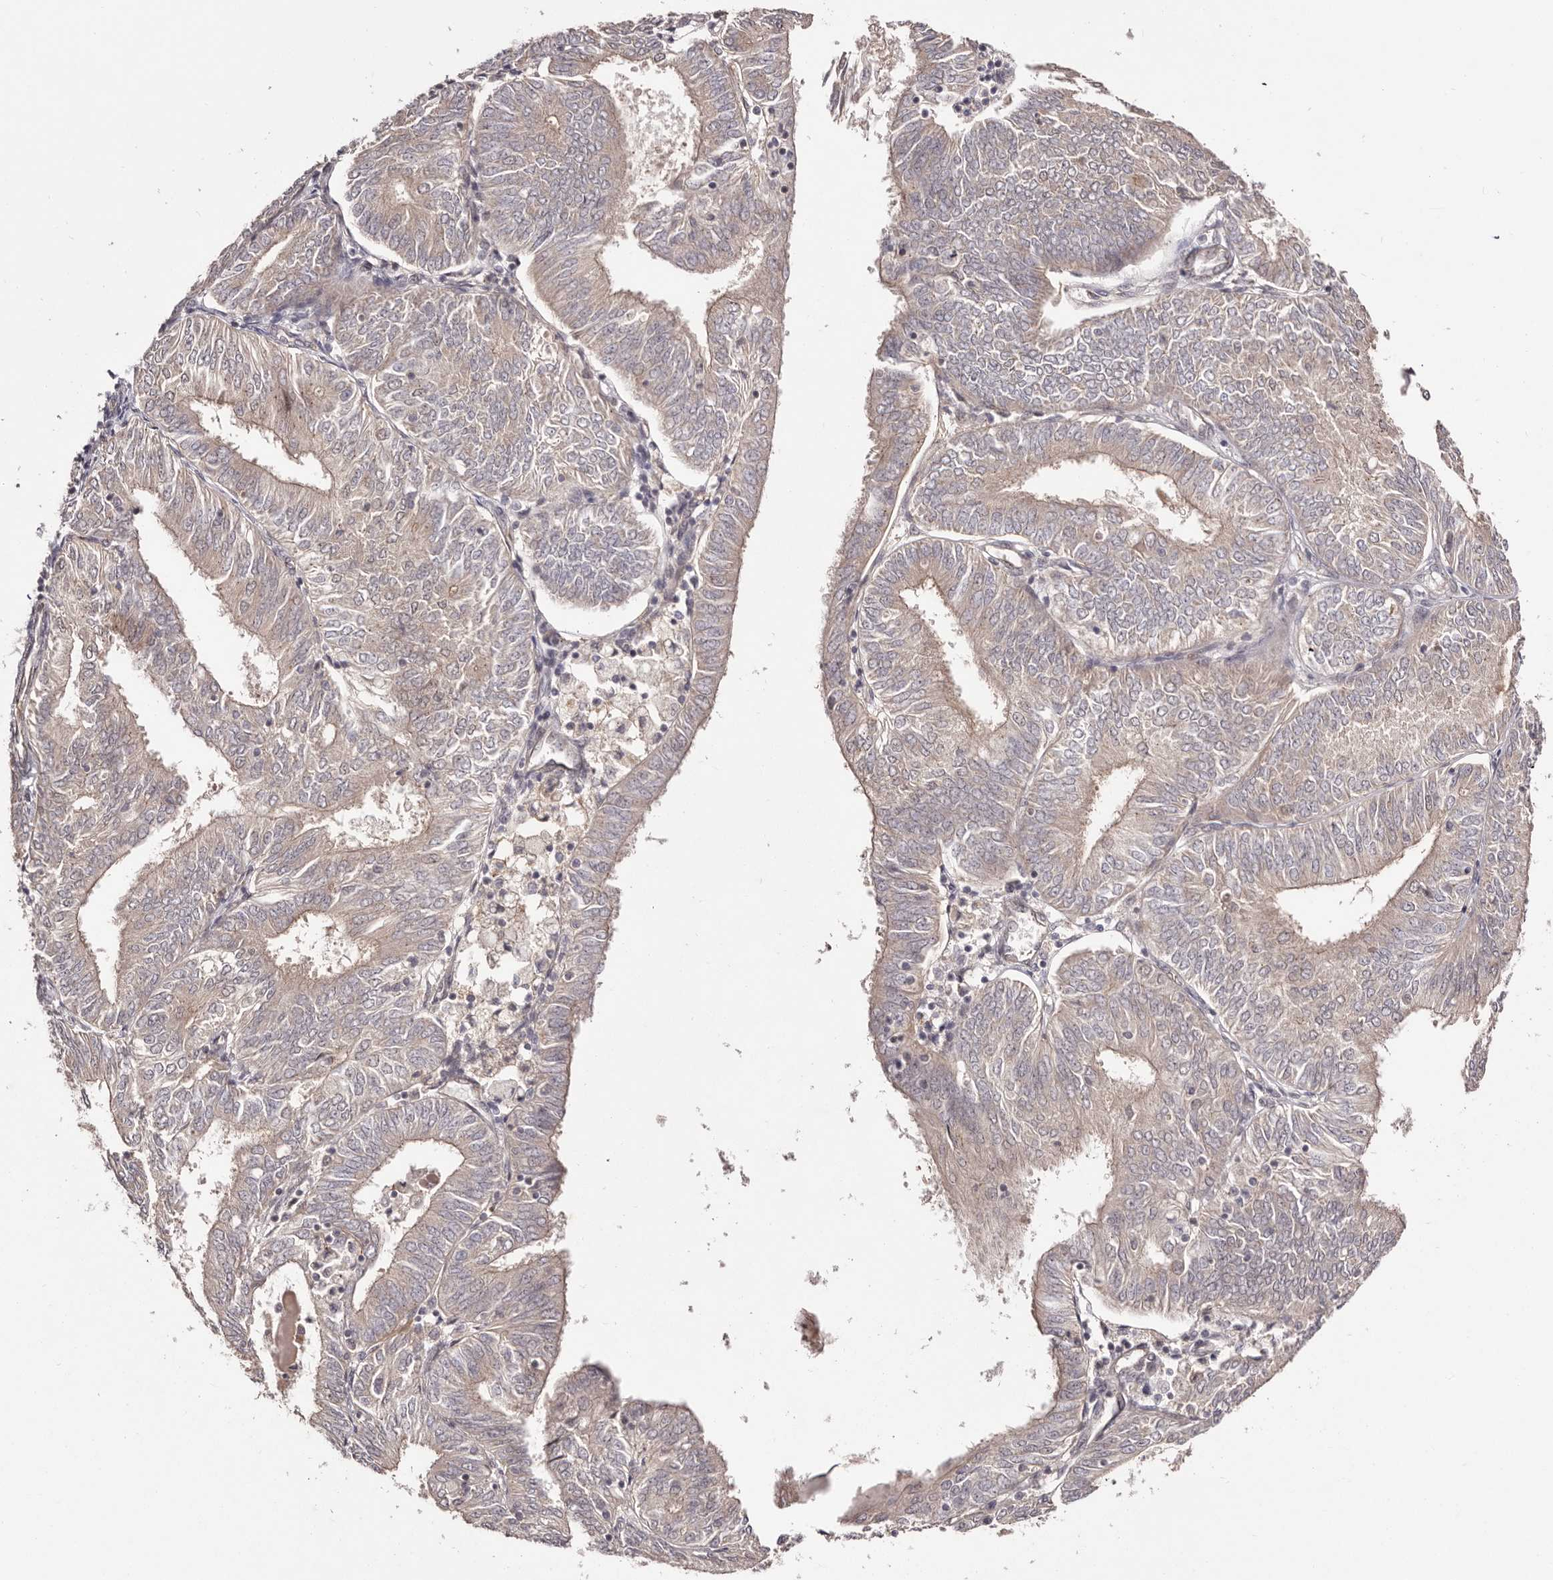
{"staining": {"intensity": "weak", "quantity": "25%-75%", "location": "cytoplasmic/membranous"}, "tissue": "endometrial cancer", "cell_type": "Tumor cells", "image_type": "cancer", "snomed": [{"axis": "morphology", "description": "Adenocarcinoma, NOS"}, {"axis": "topography", "description": "Endometrium"}], "caption": "Weak cytoplasmic/membranous protein positivity is appreciated in approximately 25%-75% of tumor cells in endometrial cancer. The staining was performed using DAB (3,3'-diaminobenzidine), with brown indicating positive protein expression. Nuclei are stained blue with hematoxylin.", "gene": "EGR3", "patient": {"sex": "female", "age": 58}}